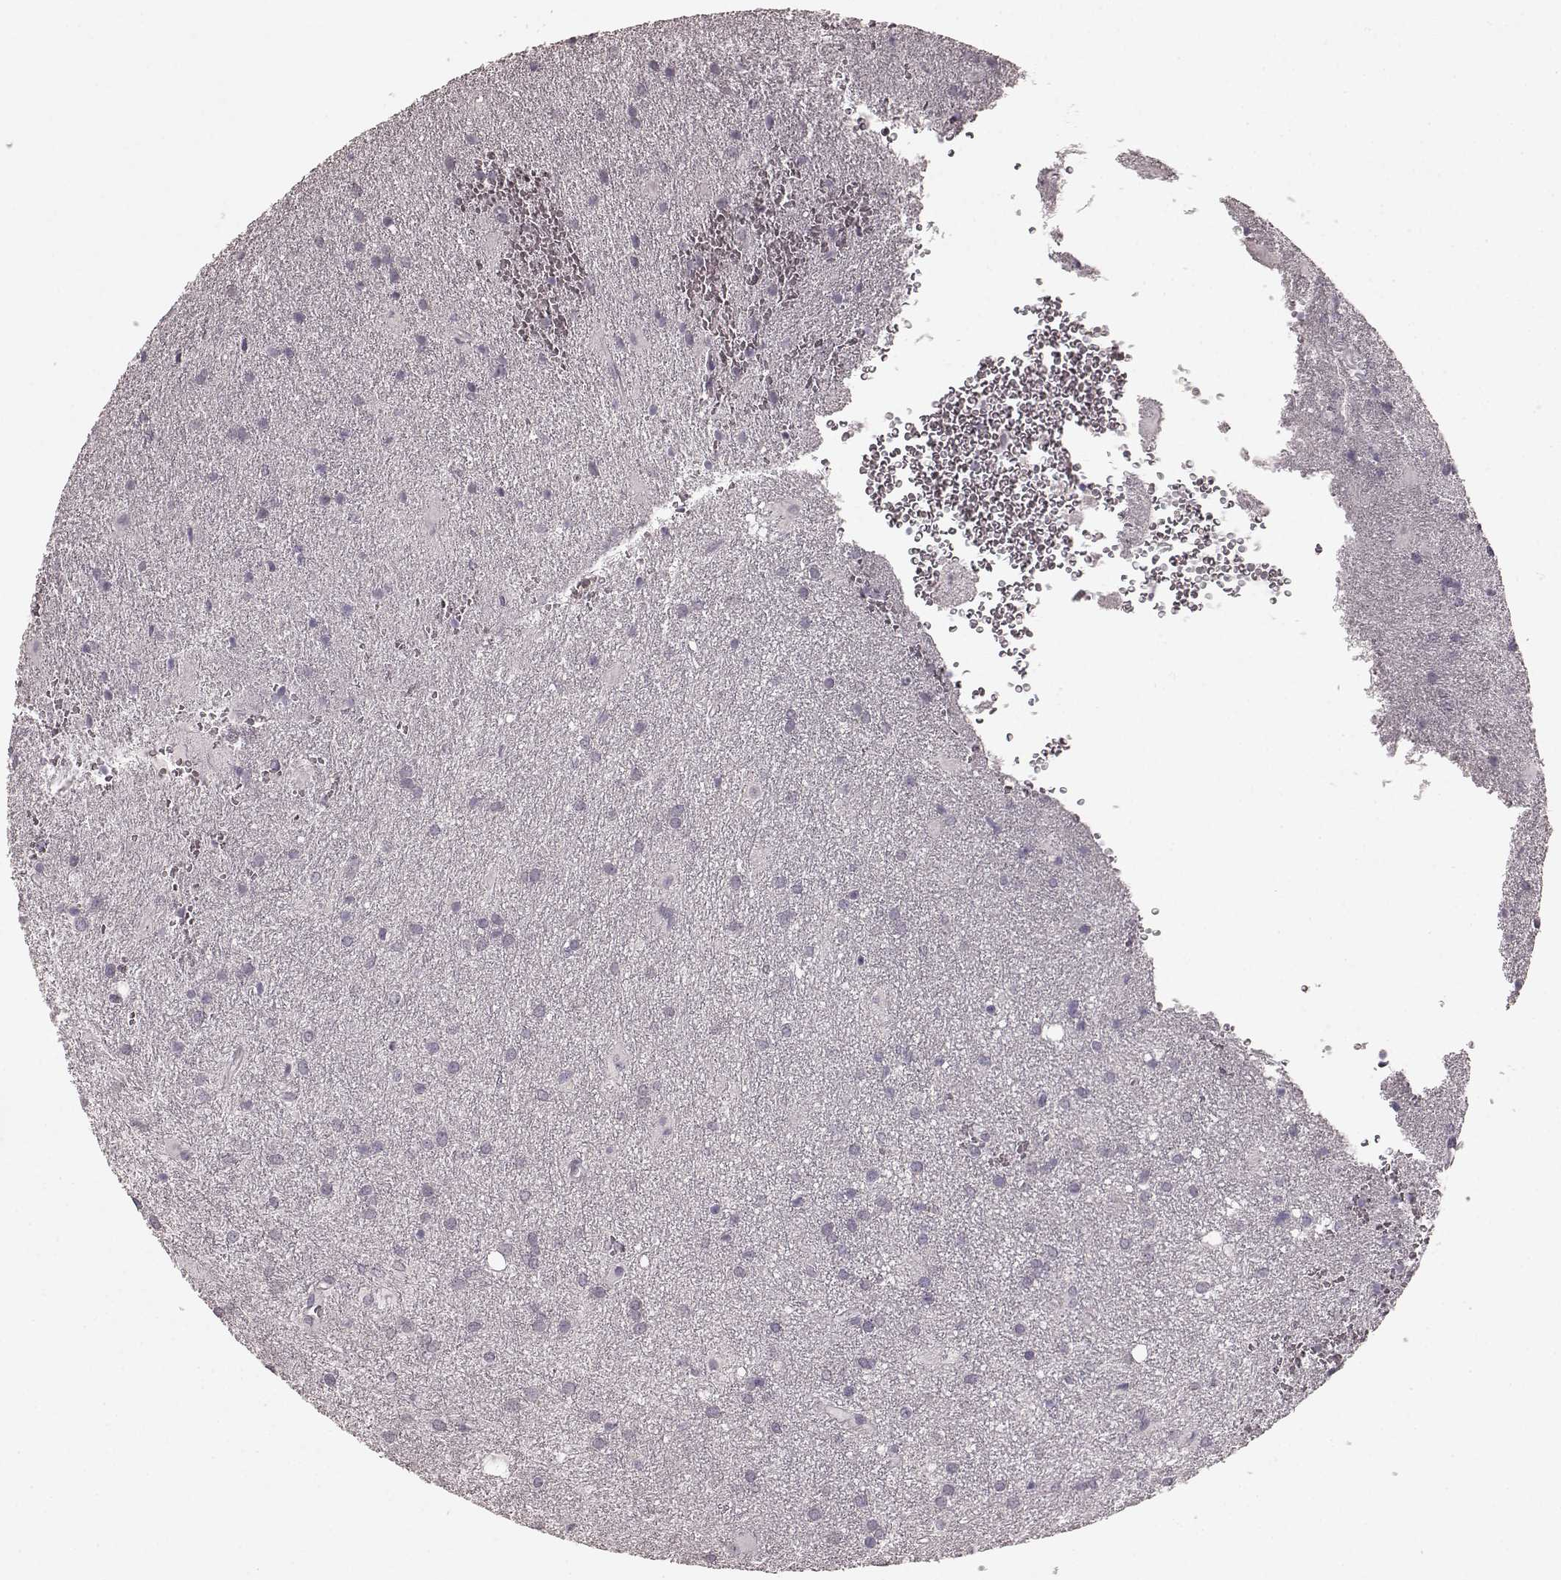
{"staining": {"intensity": "negative", "quantity": "none", "location": "none"}, "tissue": "glioma", "cell_type": "Tumor cells", "image_type": "cancer", "snomed": [{"axis": "morphology", "description": "Glioma, malignant, Low grade"}, {"axis": "topography", "description": "Brain"}], "caption": "Micrograph shows no protein positivity in tumor cells of glioma tissue. The staining was performed using DAB to visualize the protein expression in brown, while the nuclei were stained in blue with hematoxylin (Magnification: 20x).", "gene": "CD28", "patient": {"sex": "male", "age": 58}}